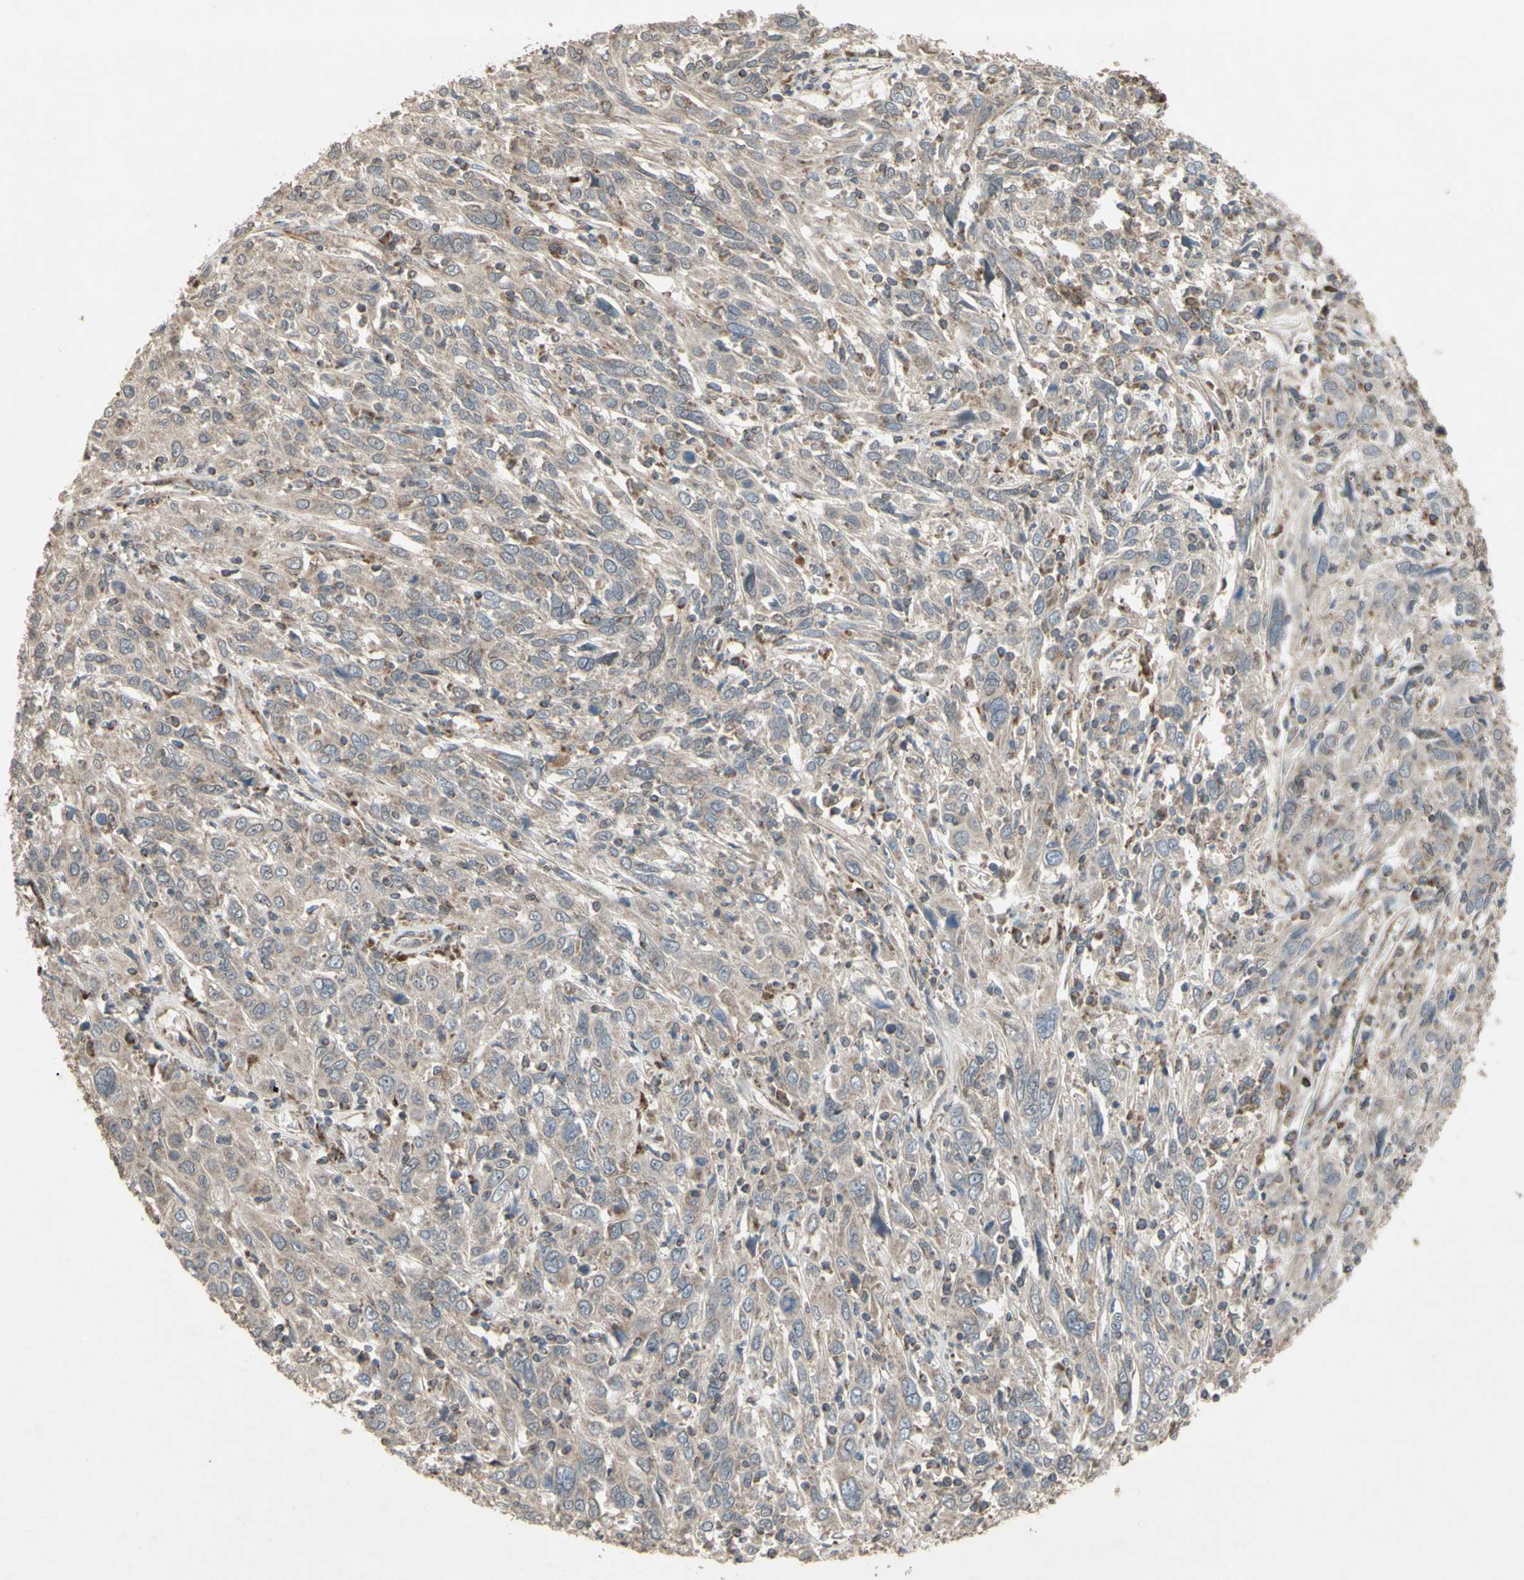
{"staining": {"intensity": "weak", "quantity": ">75%", "location": "cytoplasmic/membranous"}, "tissue": "cervical cancer", "cell_type": "Tumor cells", "image_type": "cancer", "snomed": [{"axis": "morphology", "description": "Squamous cell carcinoma, NOS"}, {"axis": "topography", "description": "Cervix"}], "caption": "A brown stain shows weak cytoplasmic/membranous positivity of a protein in human cervical cancer (squamous cell carcinoma) tumor cells. (IHC, brightfield microscopy, high magnification).", "gene": "CD164", "patient": {"sex": "female", "age": 46}}